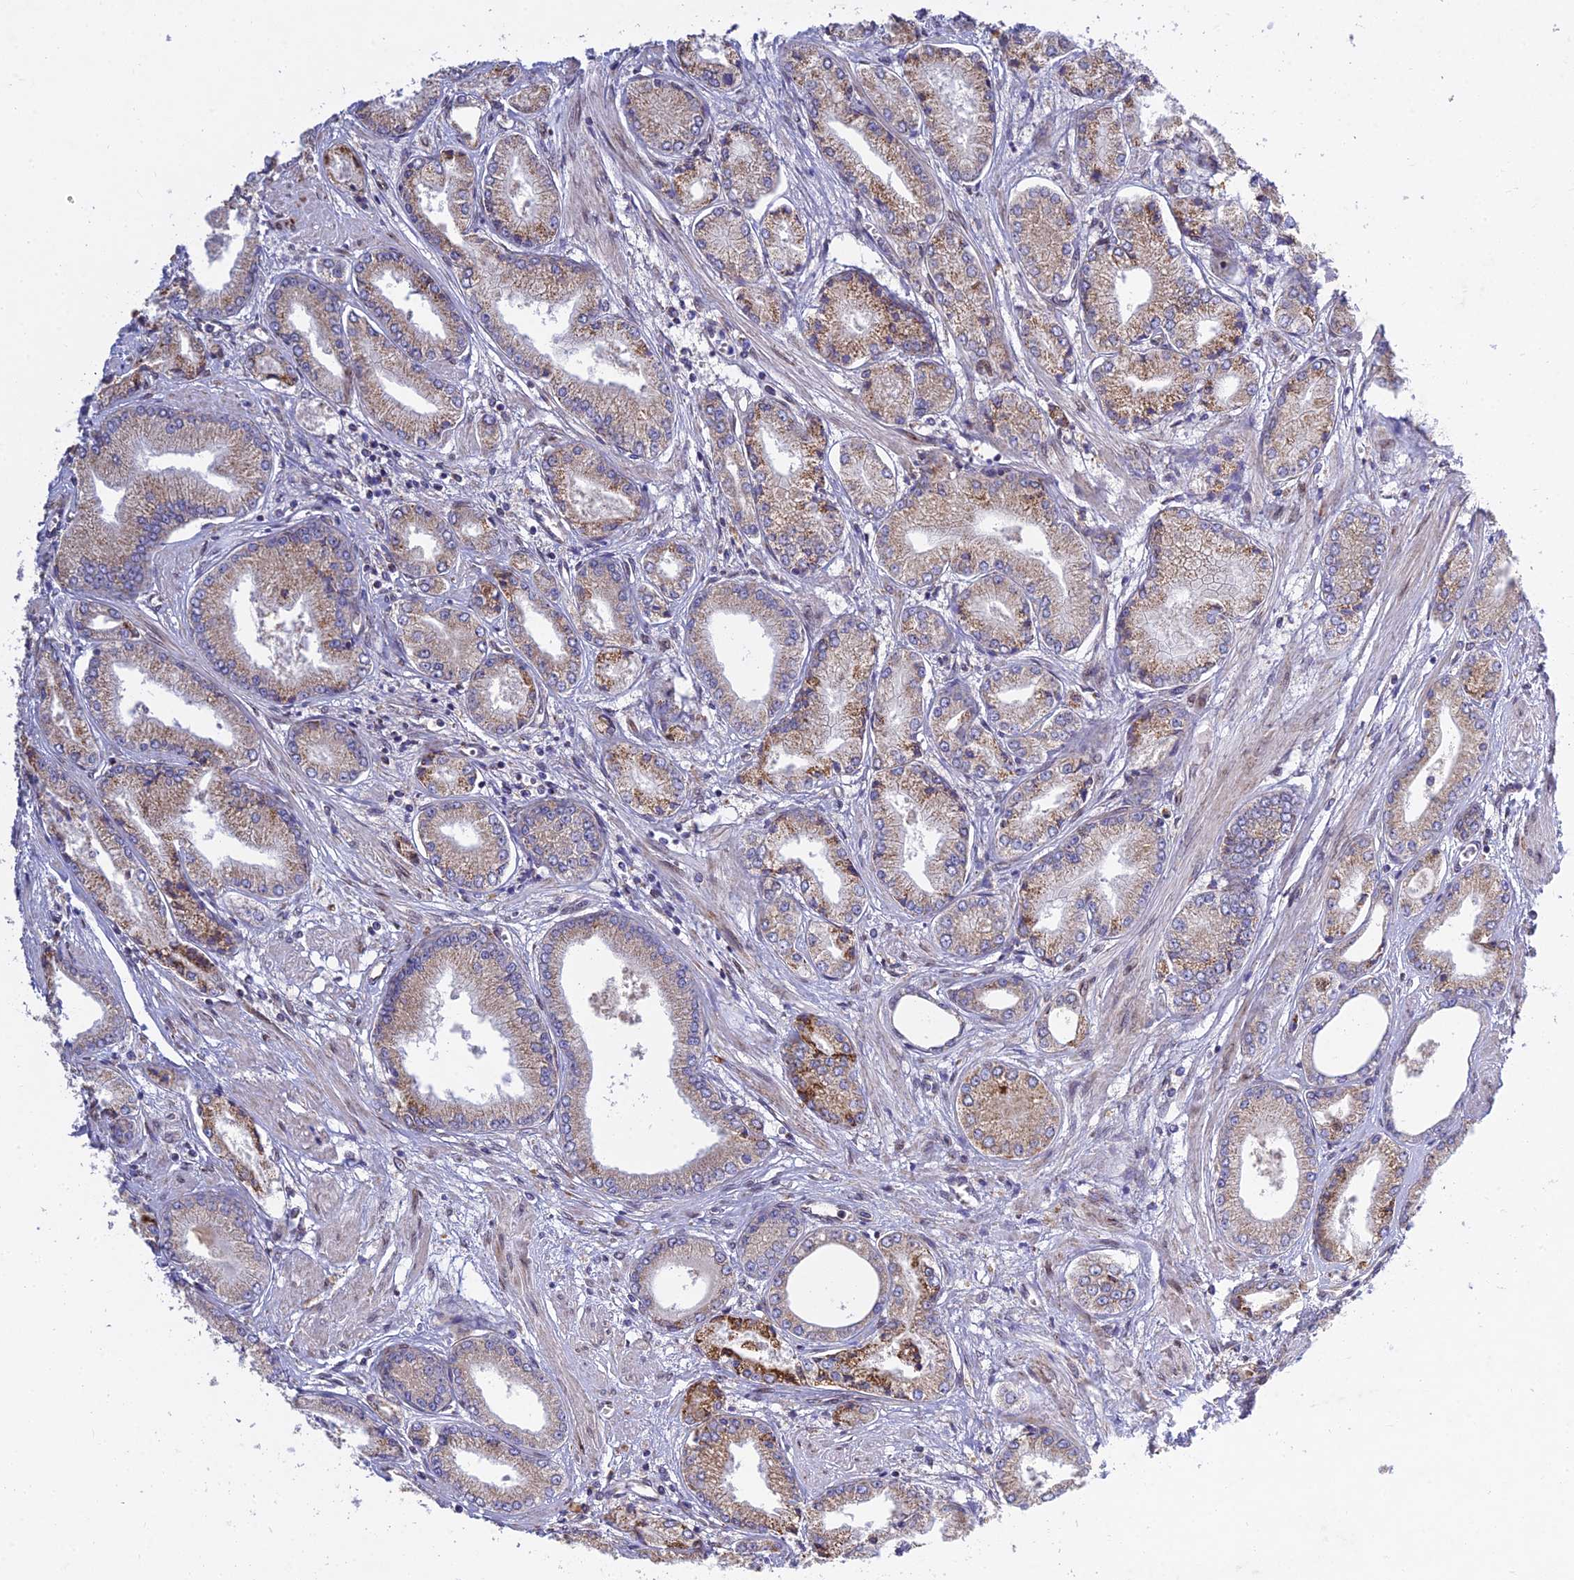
{"staining": {"intensity": "weak", "quantity": ">75%", "location": "cytoplasmic/membranous"}, "tissue": "prostate cancer", "cell_type": "Tumor cells", "image_type": "cancer", "snomed": [{"axis": "morphology", "description": "Adenocarcinoma, Low grade"}, {"axis": "topography", "description": "Prostate"}], "caption": "High-magnification brightfield microscopy of prostate cancer (low-grade adenocarcinoma) stained with DAB (3,3'-diaminobenzidine) (brown) and counterstained with hematoxylin (blue). tumor cells exhibit weak cytoplasmic/membranous staining is appreciated in approximately>75% of cells.", "gene": "MGAT2", "patient": {"sex": "male", "age": 60}}